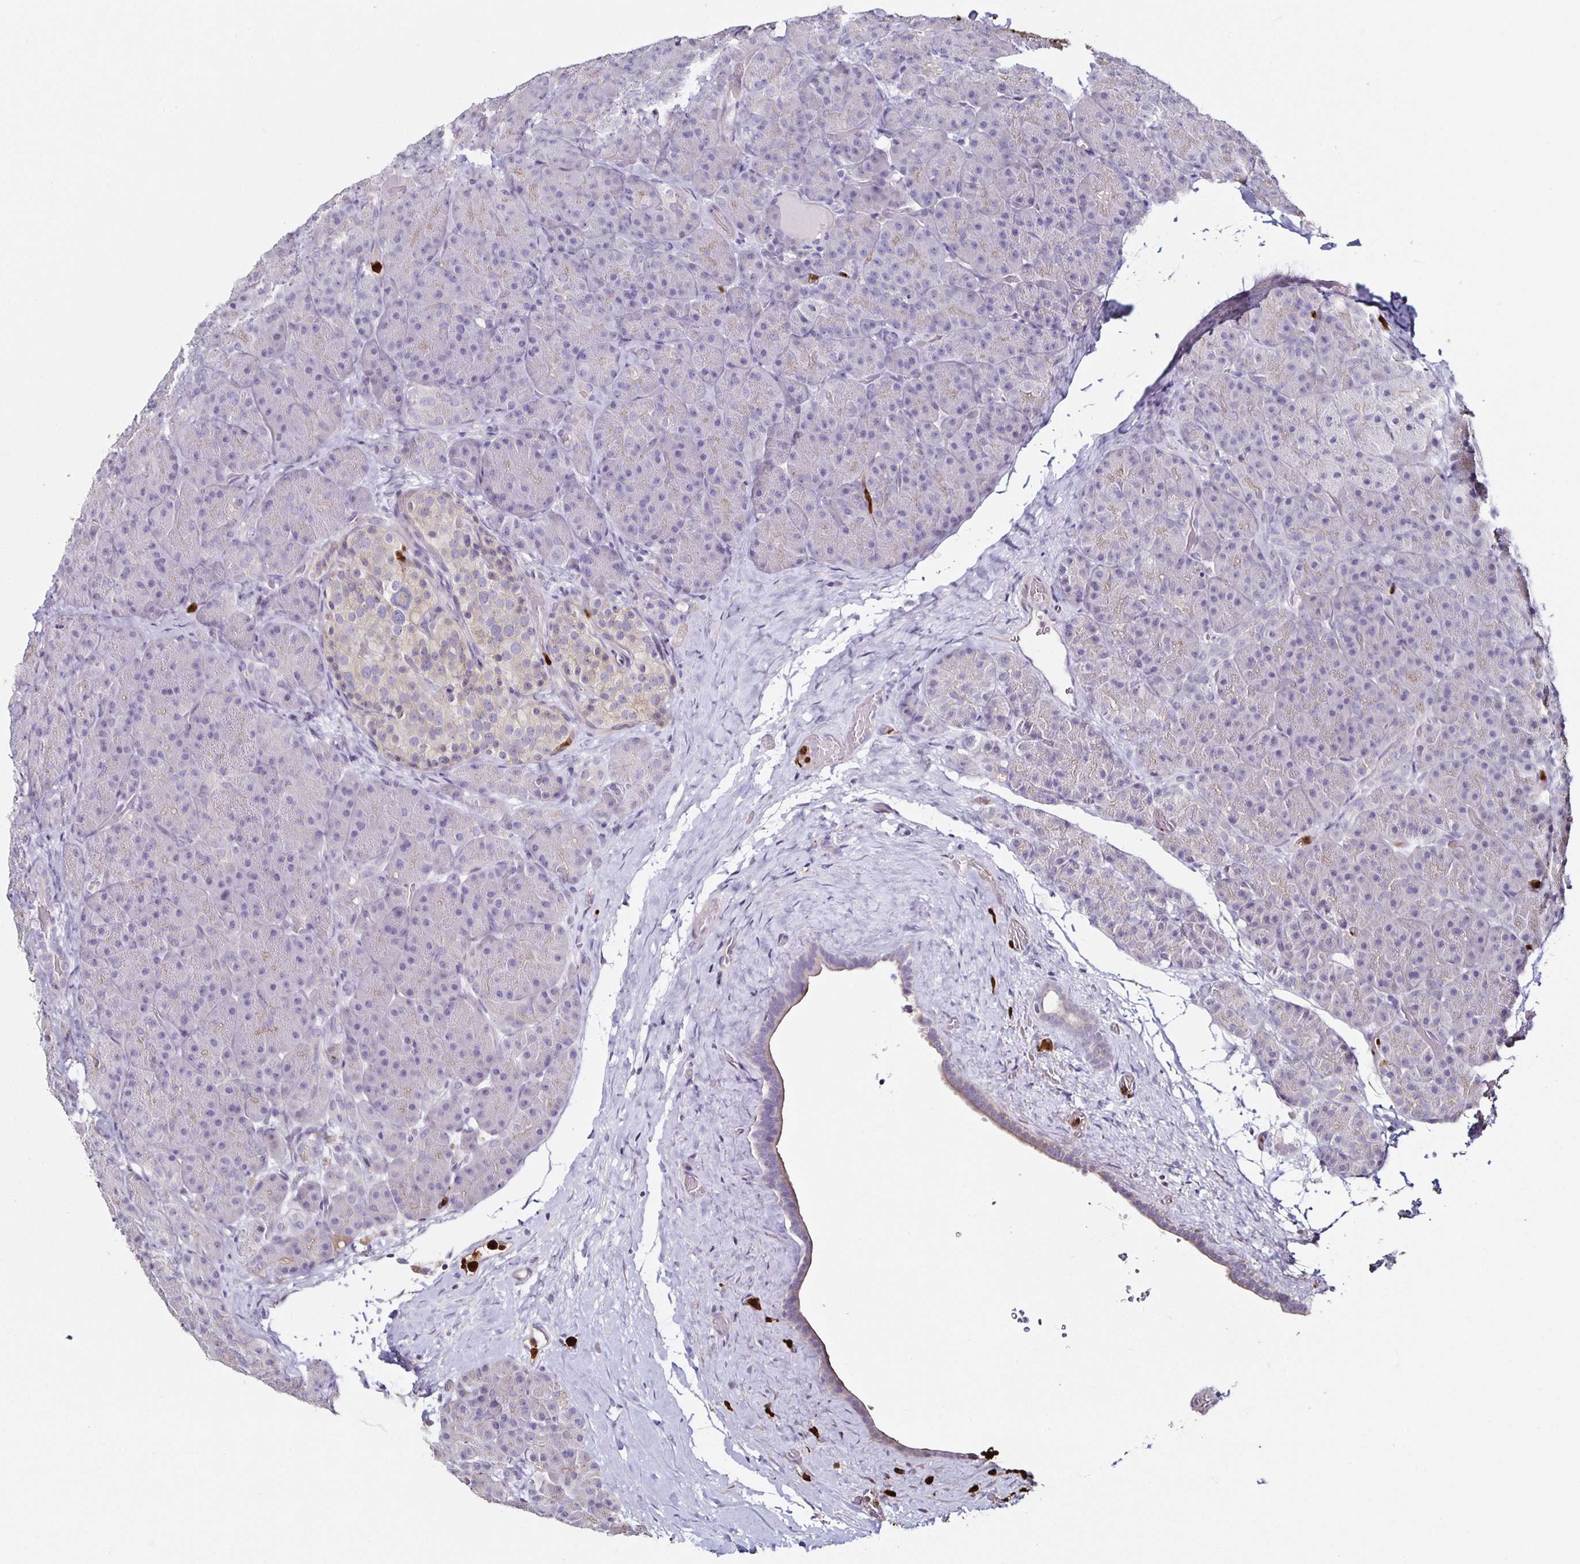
{"staining": {"intensity": "negative", "quantity": "none", "location": "none"}, "tissue": "pancreas", "cell_type": "Exocrine glandular cells", "image_type": "normal", "snomed": [{"axis": "morphology", "description": "Normal tissue, NOS"}, {"axis": "topography", "description": "Pancreas"}], "caption": "This is an immunohistochemistry micrograph of unremarkable pancreas. There is no positivity in exocrine glandular cells.", "gene": "TLR4", "patient": {"sex": "male", "age": 57}}